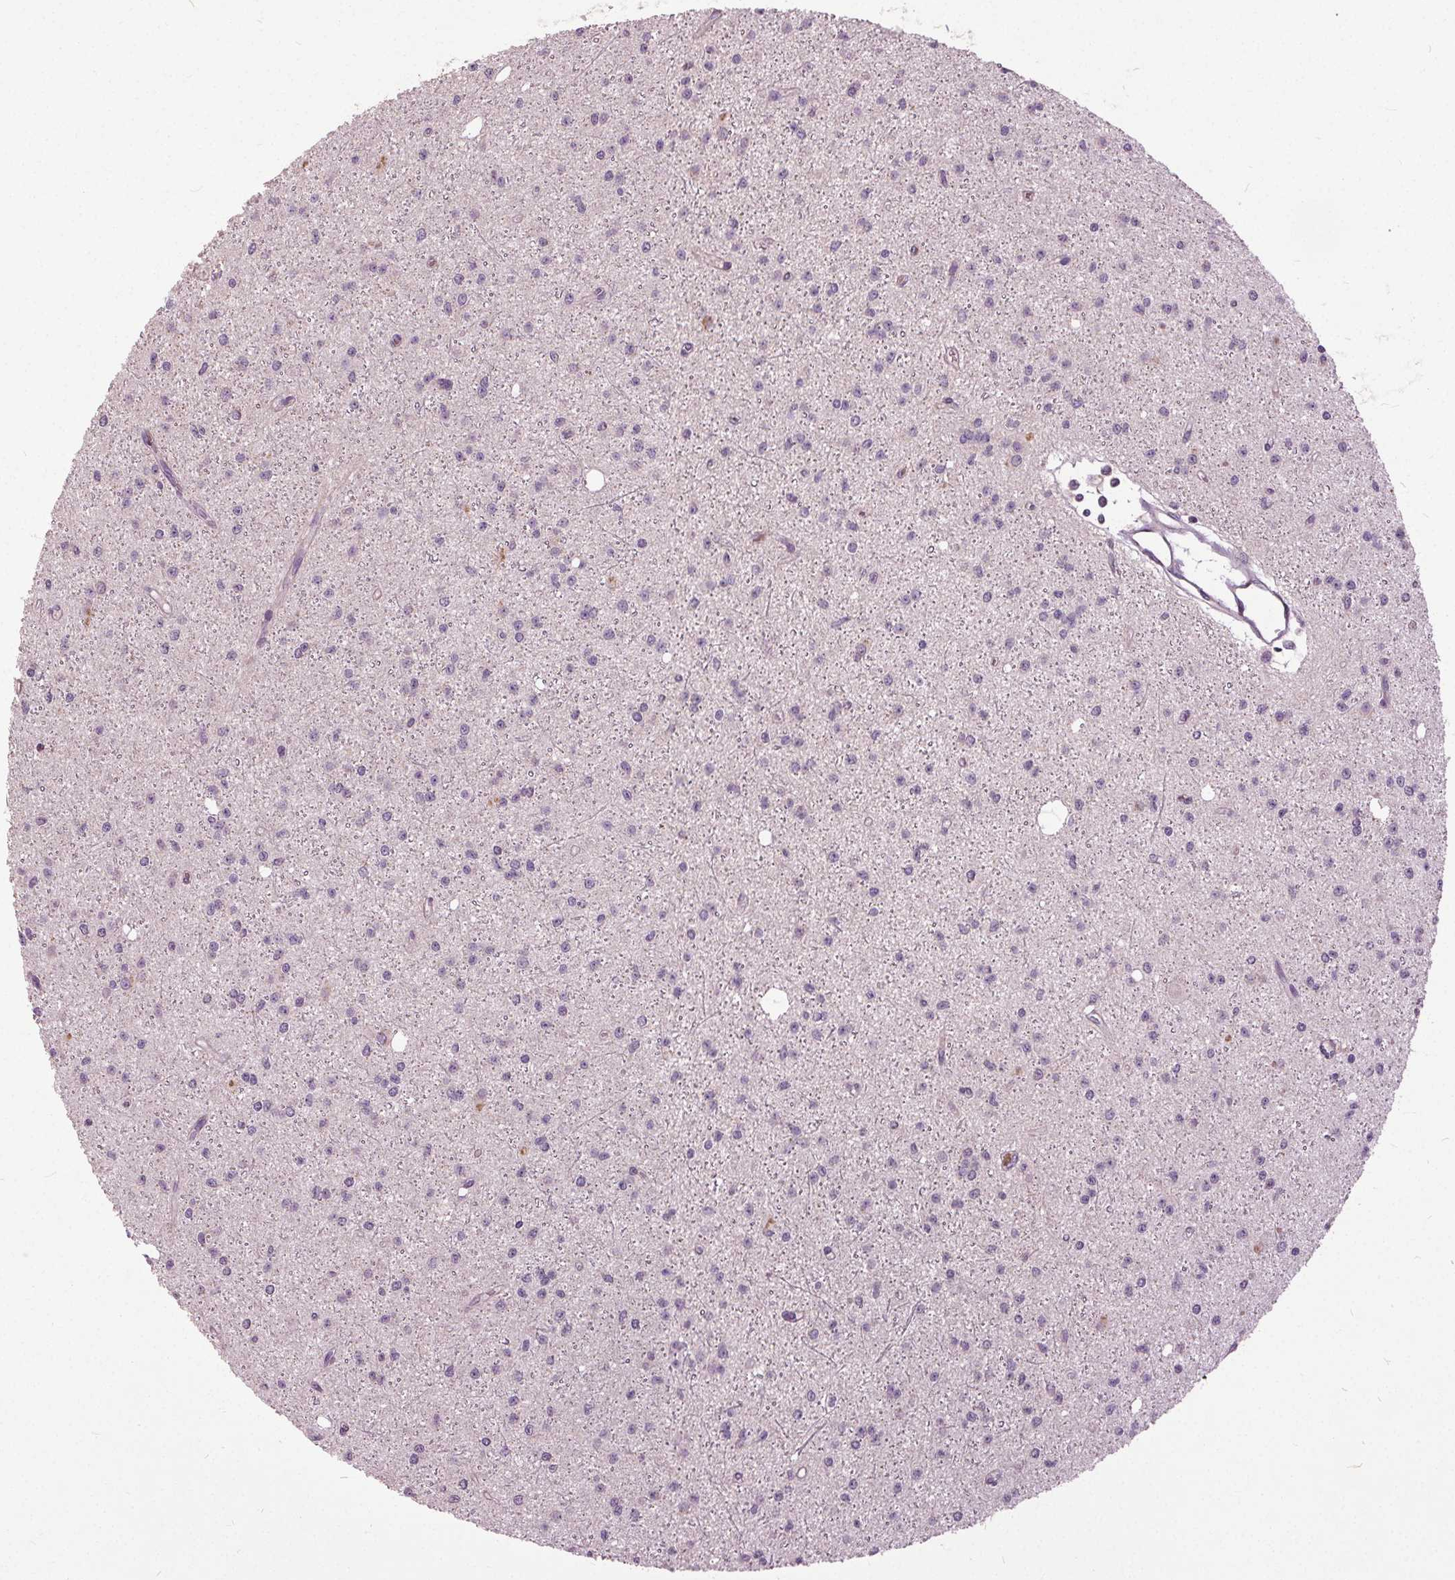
{"staining": {"intensity": "negative", "quantity": "none", "location": "none"}, "tissue": "glioma", "cell_type": "Tumor cells", "image_type": "cancer", "snomed": [{"axis": "morphology", "description": "Glioma, malignant, Low grade"}, {"axis": "topography", "description": "Brain"}], "caption": "Tumor cells show no significant staining in glioma. (Stains: DAB (3,3'-diaminobenzidine) immunohistochemistry with hematoxylin counter stain, Microscopy: brightfield microscopy at high magnification).", "gene": "PDGFD", "patient": {"sex": "male", "age": 27}}